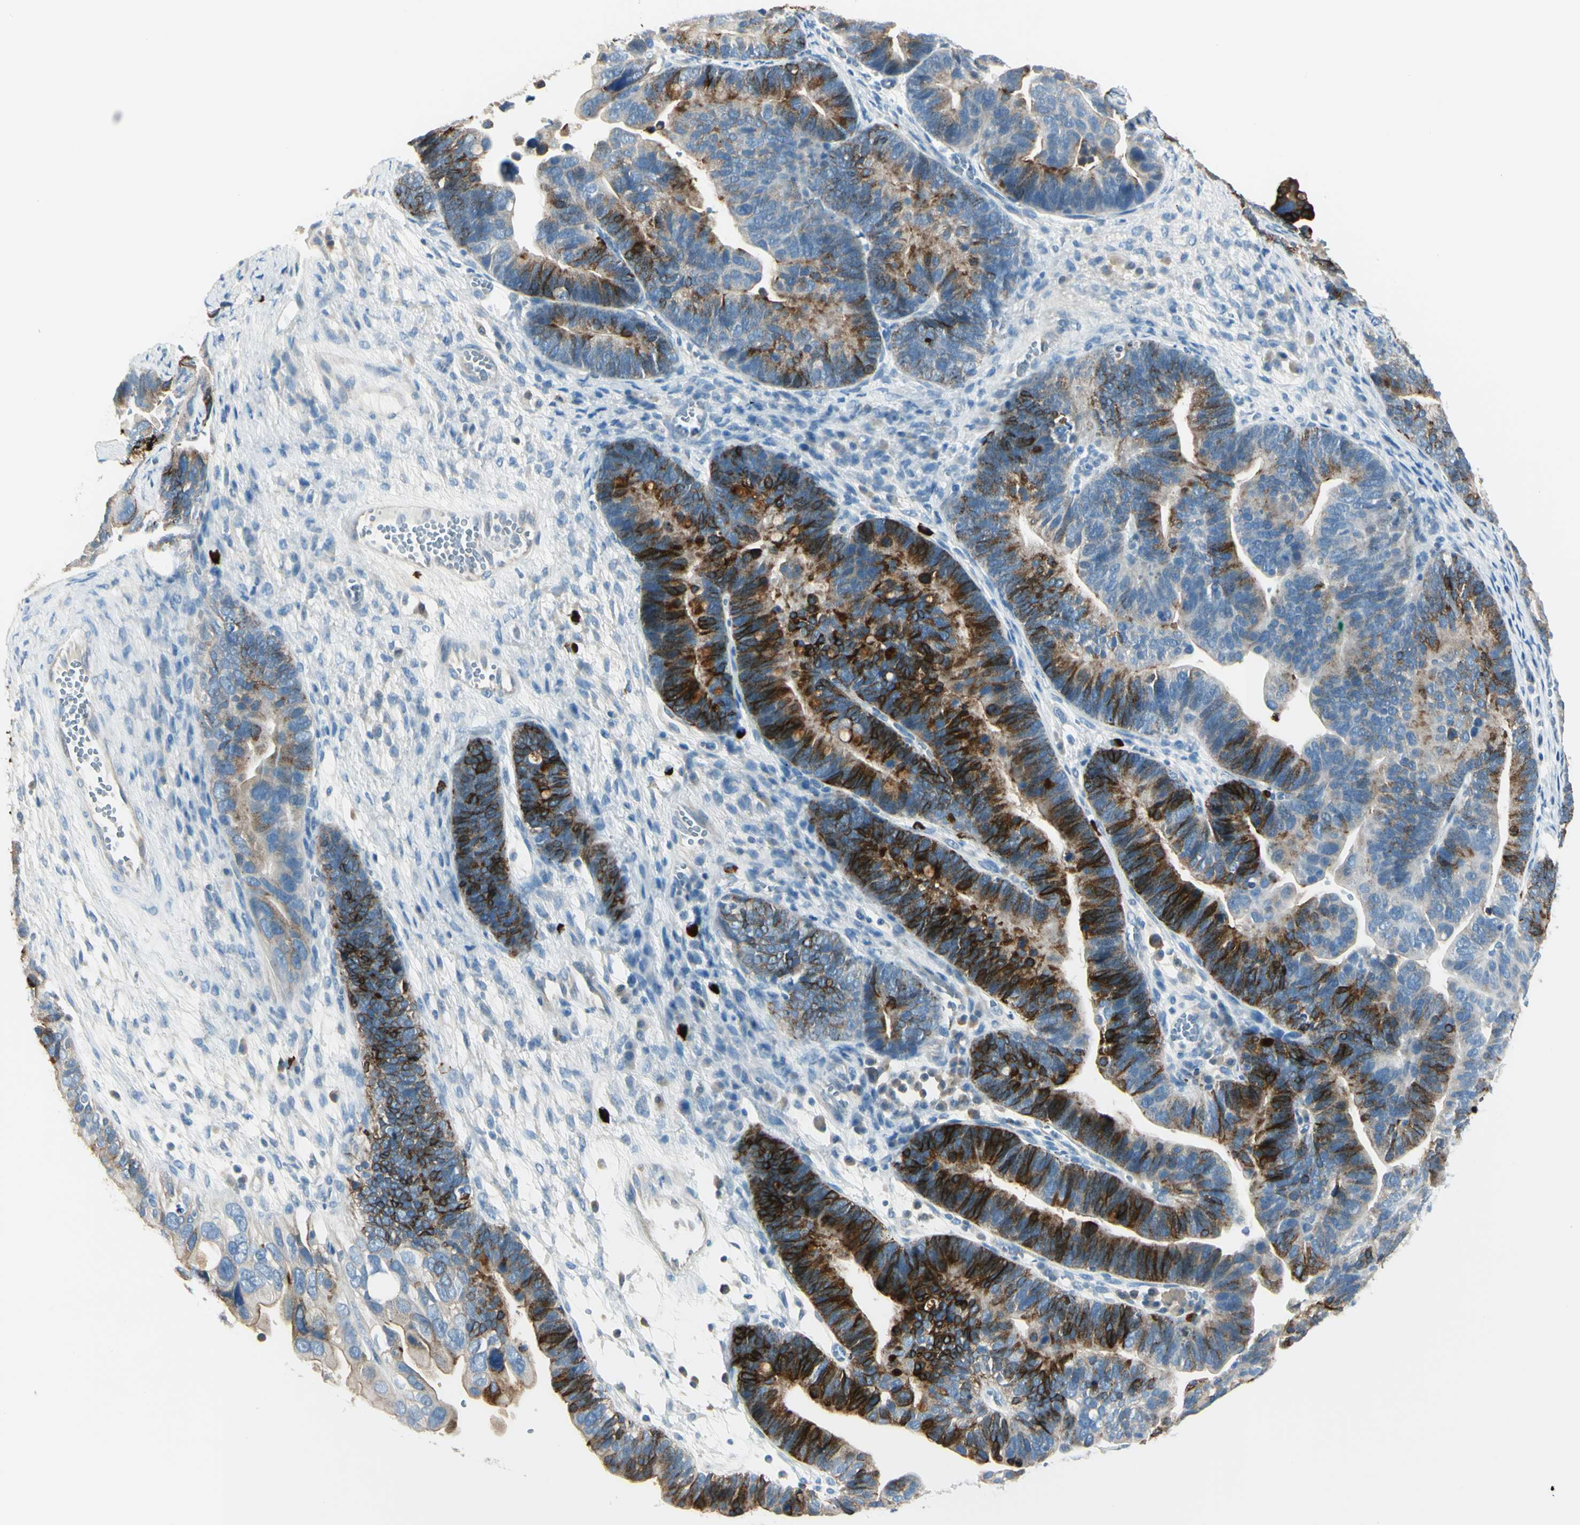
{"staining": {"intensity": "strong", "quantity": "25%-75%", "location": "cytoplasmic/membranous"}, "tissue": "ovarian cancer", "cell_type": "Tumor cells", "image_type": "cancer", "snomed": [{"axis": "morphology", "description": "Cystadenocarcinoma, serous, NOS"}, {"axis": "topography", "description": "Ovary"}], "caption": "Protein analysis of ovarian cancer (serous cystadenocarcinoma) tissue exhibits strong cytoplasmic/membranous staining in approximately 25%-75% of tumor cells.", "gene": "DLG4", "patient": {"sex": "female", "age": 56}}